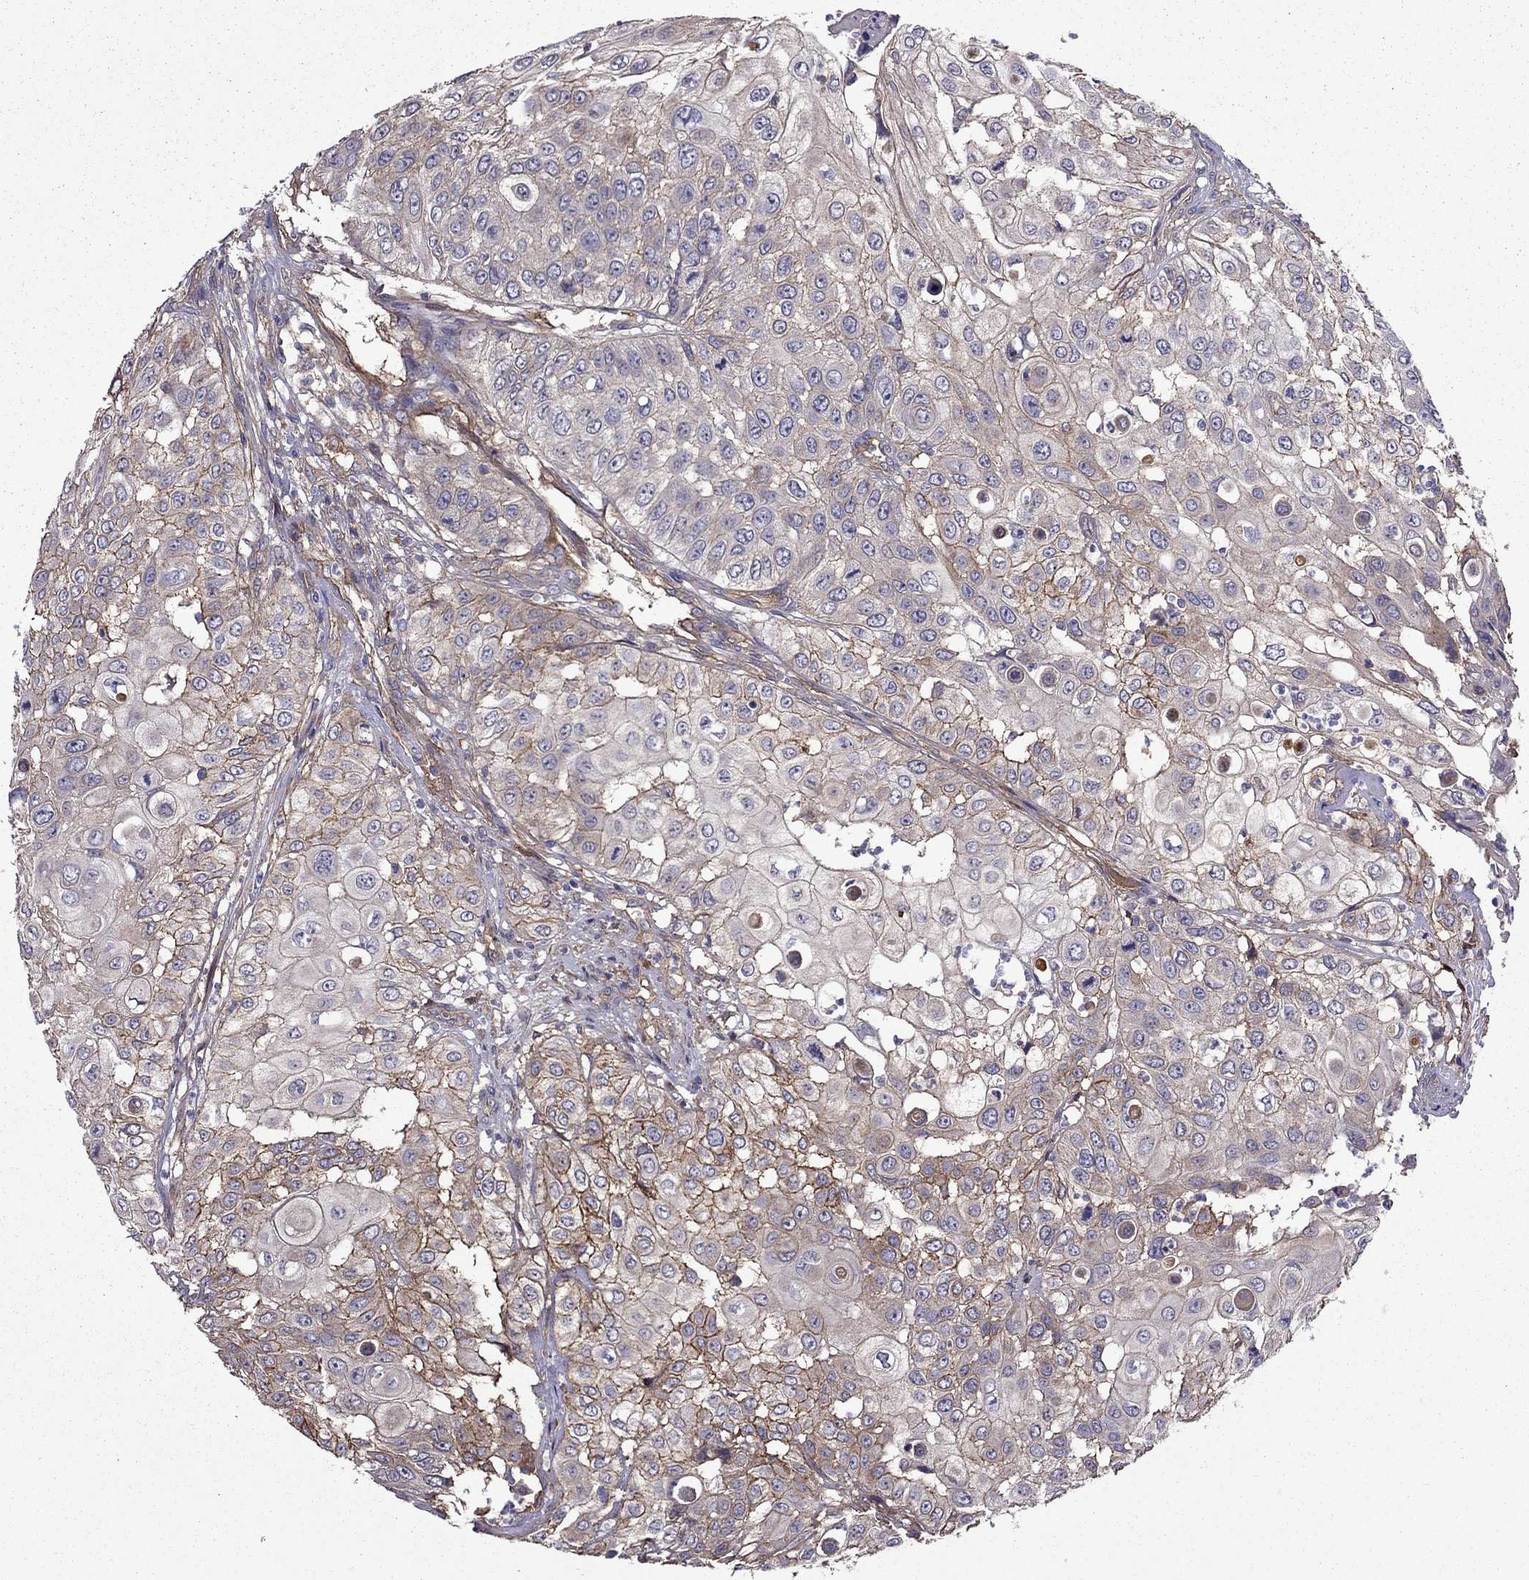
{"staining": {"intensity": "moderate", "quantity": "25%-75%", "location": "cytoplasmic/membranous"}, "tissue": "urothelial cancer", "cell_type": "Tumor cells", "image_type": "cancer", "snomed": [{"axis": "morphology", "description": "Urothelial carcinoma, High grade"}, {"axis": "topography", "description": "Urinary bladder"}], "caption": "The histopathology image shows staining of high-grade urothelial carcinoma, revealing moderate cytoplasmic/membranous protein expression (brown color) within tumor cells.", "gene": "ITGB1", "patient": {"sex": "female", "age": 79}}